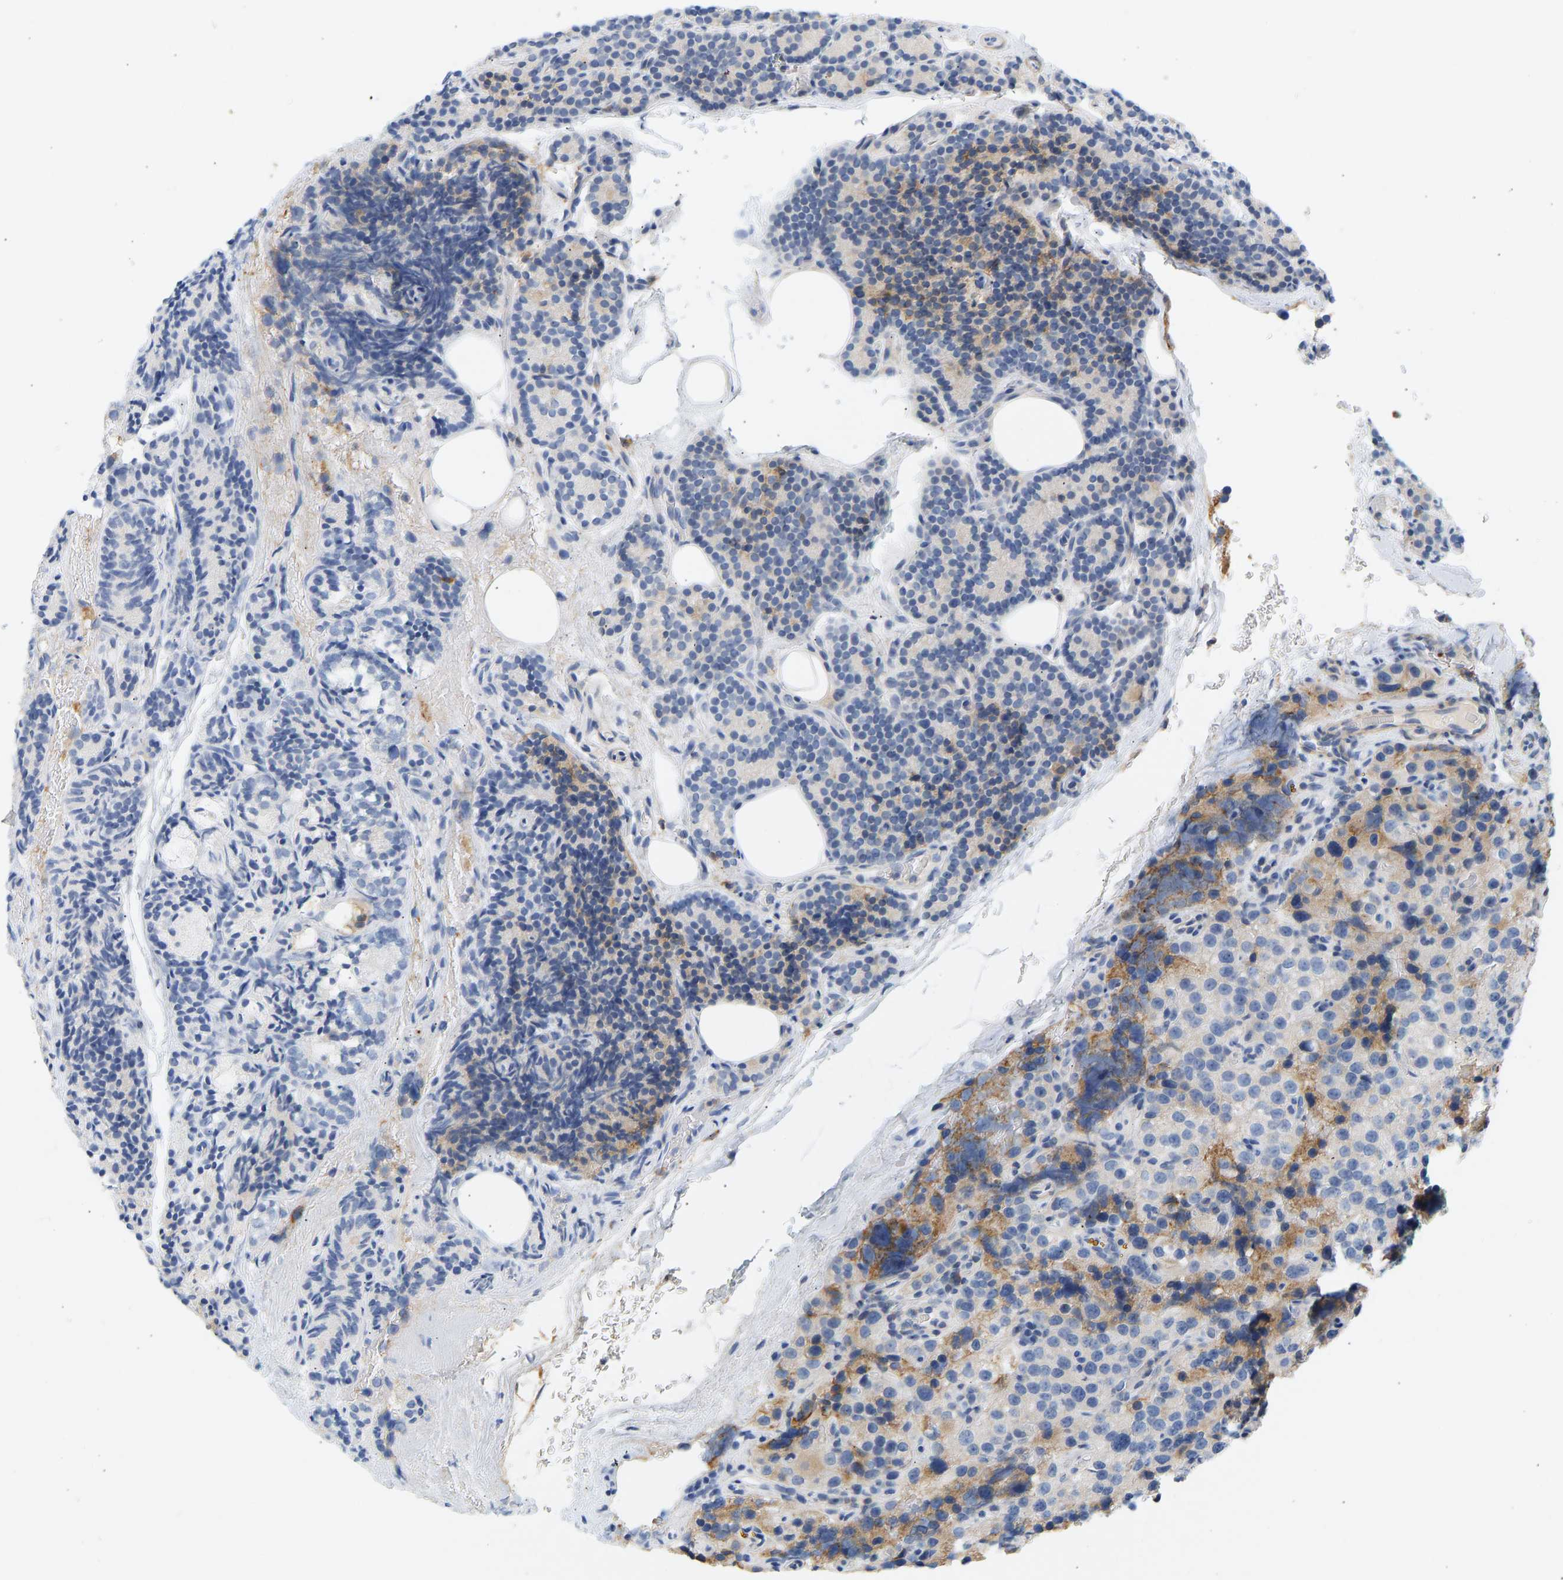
{"staining": {"intensity": "moderate", "quantity": "<25%", "location": "cytoplasmic/membranous"}, "tissue": "parathyroid gland", "cell_type": "Glandular cells", "image_type": "normal", "snomed": [{"axis": "morphology", "description": "Normal tissue, NOS"}, {"axis": "morphology", "description": "Adenoma, NOS"}, {"axis": "topography", "description": "Parathyroid gland"}], "caption": "Brown immunohistochemical staining in unremarkable human parathyroid gland reveals moderate cytoplasmic/membranous positivity in approximately <25% of glandular cells. (Stains: DAB (3,3'-diaminobenzidine) in brown, nuclei in blue, Microscopy: brightfield microscopy at high magnification).", "gene": "BVES", "patient": {"sex": "female", "age": 51}}